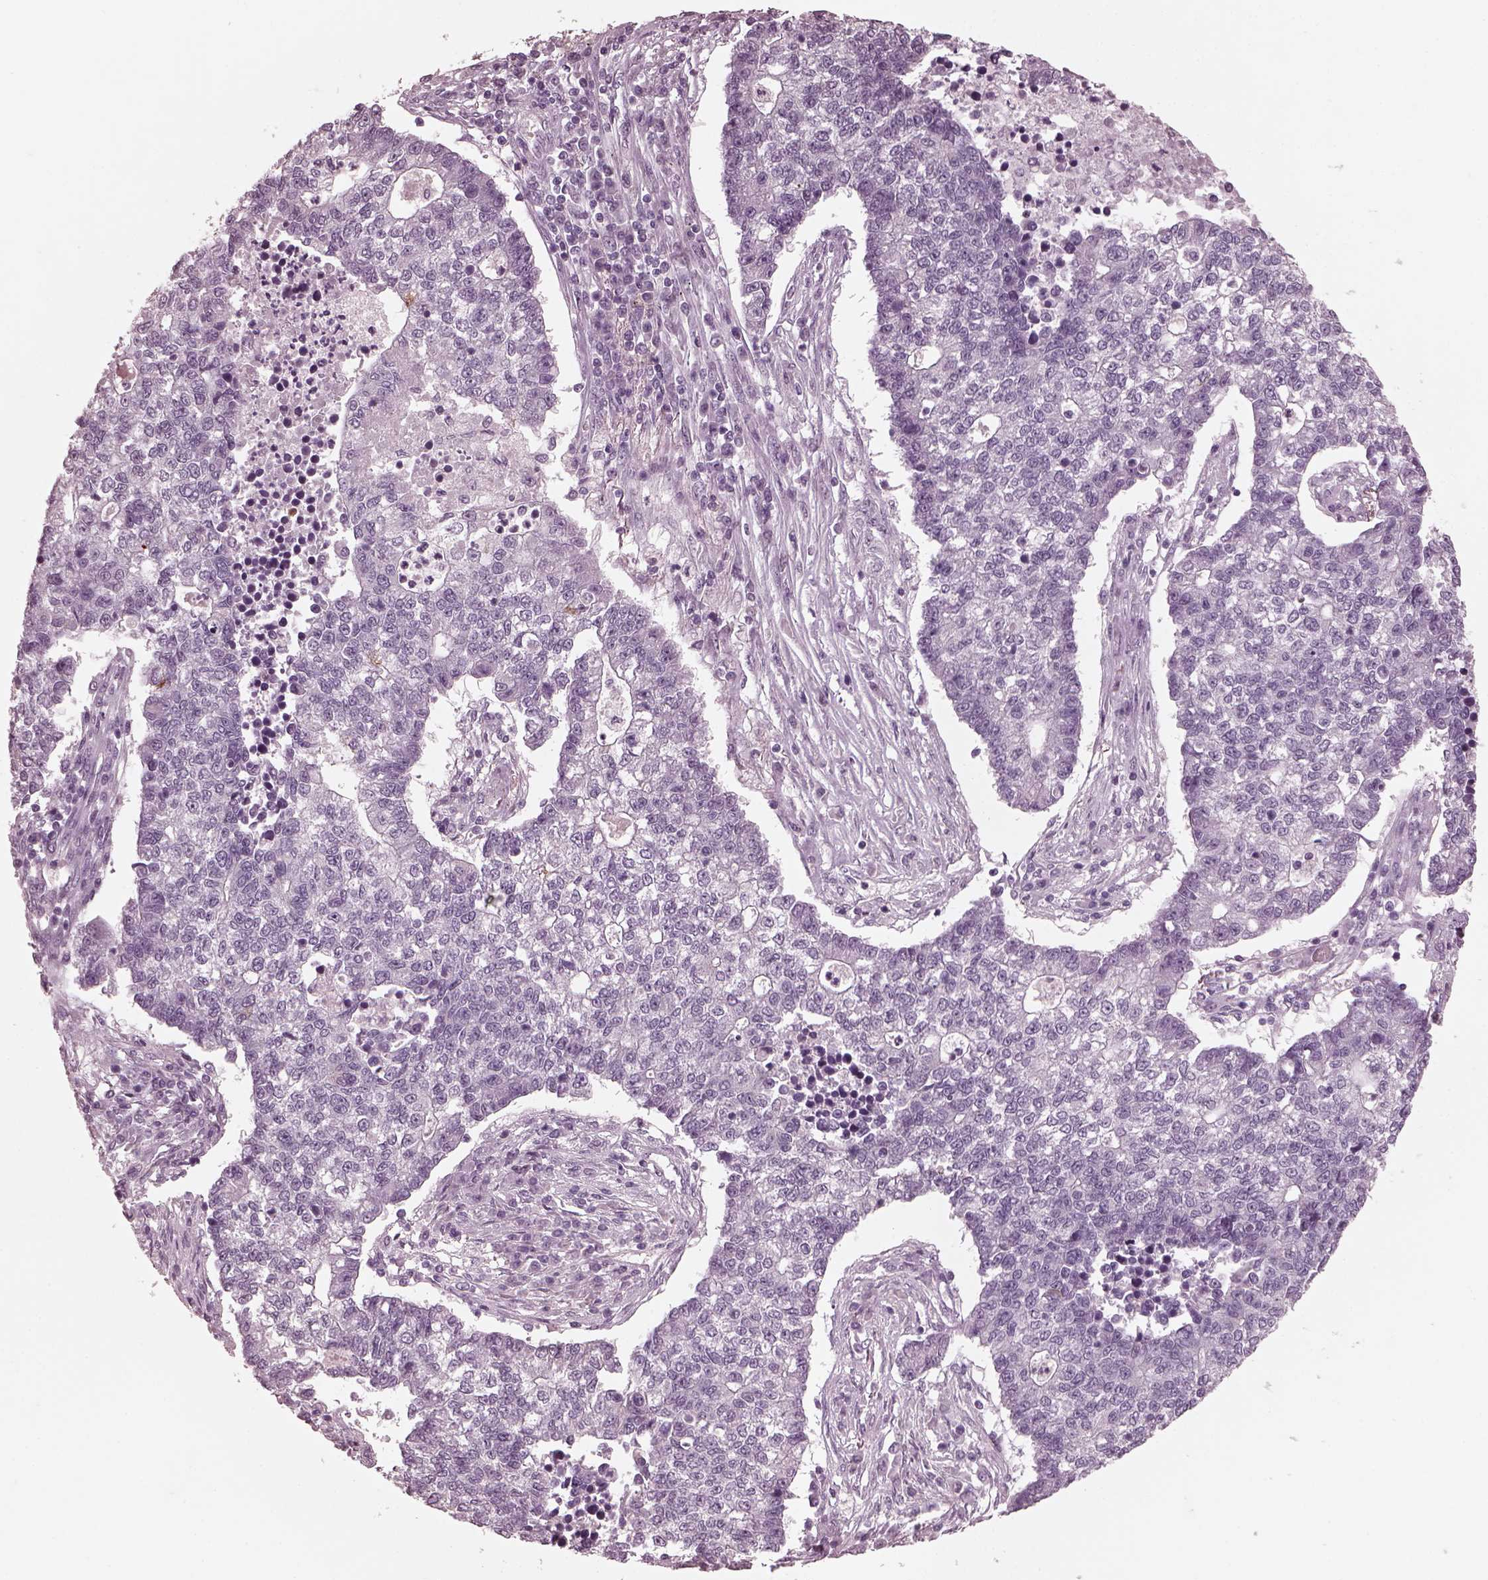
{"staining": {"intensity": "negative", "quantity": "none", "location": "none"}, "tissue": "lung cancer", "cell_type": "Tumor cells", "image_type": "cancer", "snomed": [{"axis": "morphology", "description": "Adenocarcinoma, NOS"}, {"axis": "topography", "description": "Lung"}], "caption": "This histopathology image is of lung cancer stained with immunohistochemistry to label a protein in brown with the nuclei are counter-stained blue. There is no expression in tumor cells.", "gene": "CGA", "patient": {"sex": "male", "age": 57}}